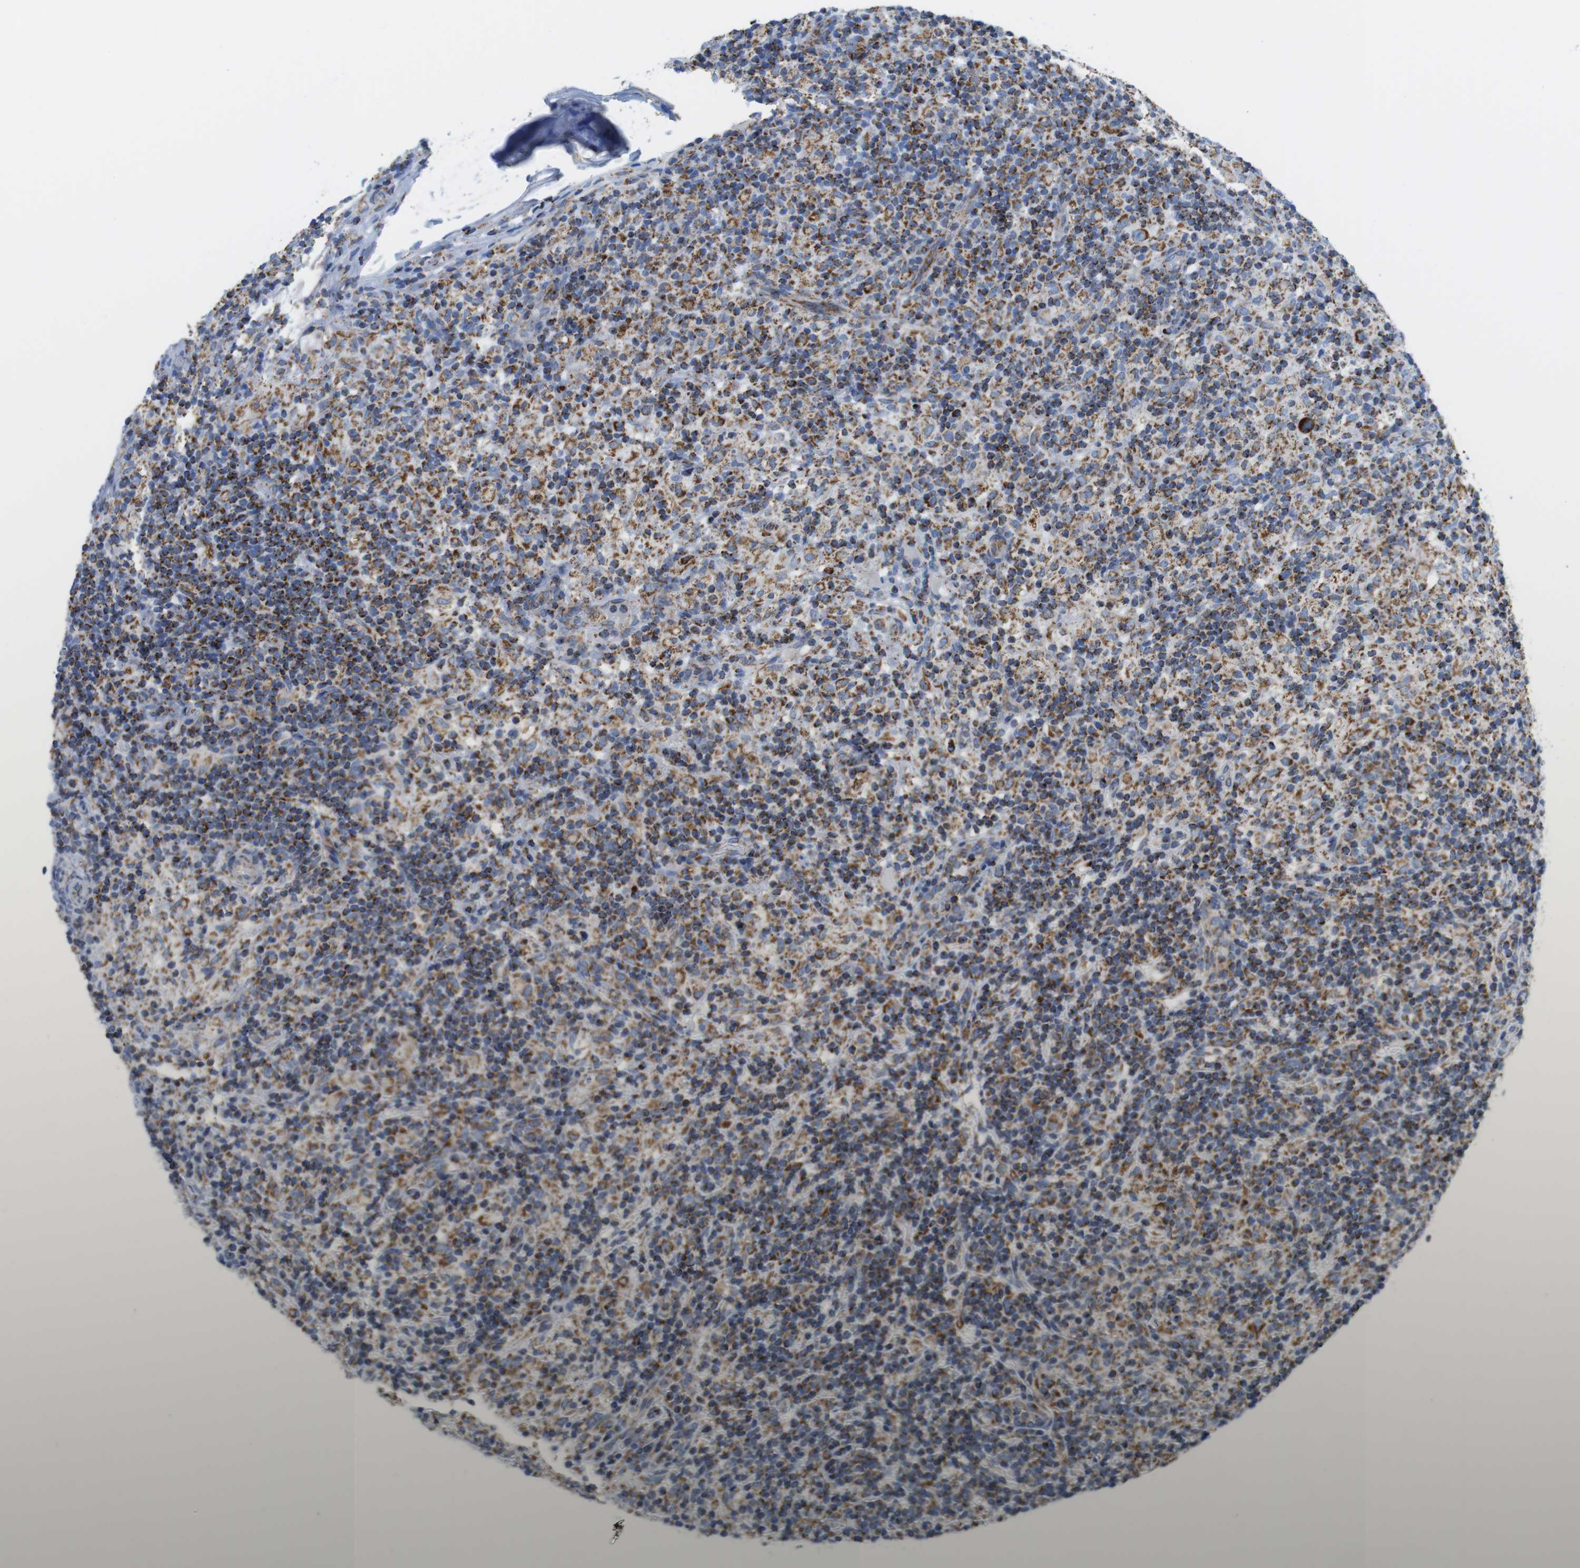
{"staining": {"intensity": "strong", "quantity": ">75%", "location": "cytoplasmic/membranous"}, "tissue": "lymphoma", "cell_type": "Tumor cells", "image_type": "cancer", "snomed": [{"axis": "morphology", "description": "Hodgkin's disease, NOS"}, {"axis": "topography", "description": "Lymph node"}], "caption": "Immunohistochemistry image of lymphoma stained for a protein (brown), which exhibits high levels of strong cytoplasmic/membranous staining in approximately >75% of tumor cells.", "gene": "ATP5PO", "patient": {"sex": "male", "age": 70}}